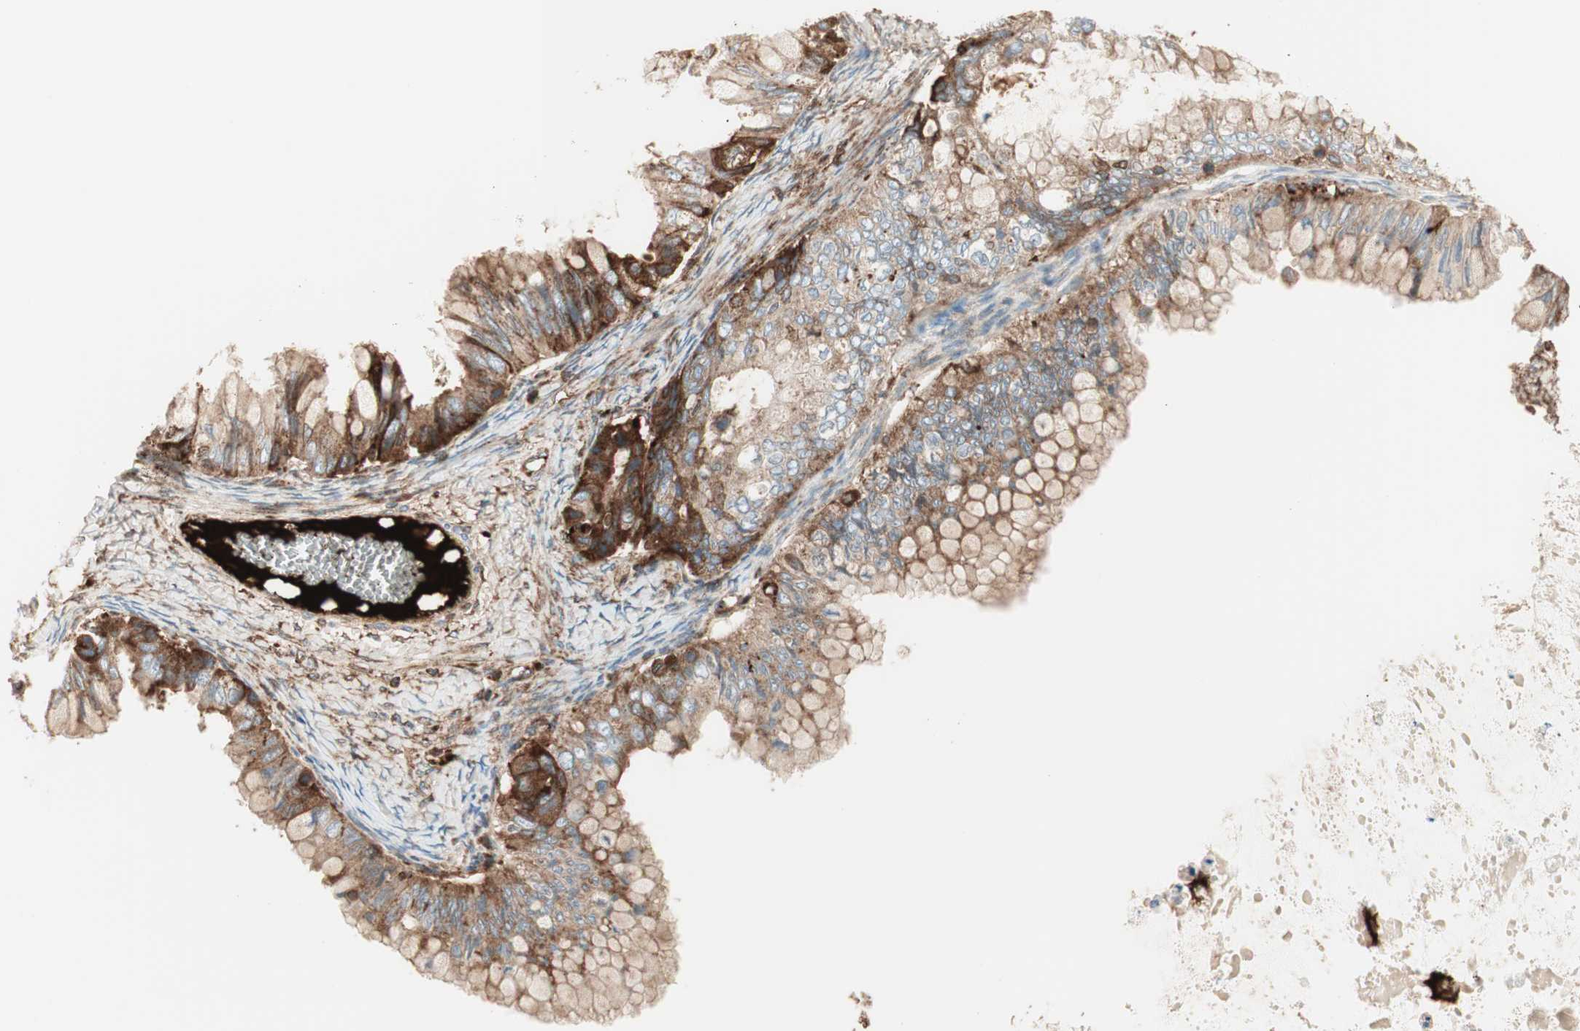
{"staining": {"intensity": "weak", "quantity": ">75%", "location": "cytoplasmic/membranous"}, "tissue": "ovarian cancer", "cell_type": "Tumor cells", "image_type": "cancer", "snomed": [{"axis": "morphology", "description": "Cystadenocarcinoma, mucinous, NOS"}, {"axis": "topography", "description": "Ovary"}], "caption": "Ovarian cancer (mucinous cystadenocarcinoma) was stained to show a protein in brown. There is low levels of weak cytoplasmic/membranous positivity in approximately >75% of tumor cells.", "gene": "ATP6V1G1", "patient": {"sex": "female", "age": 80}}